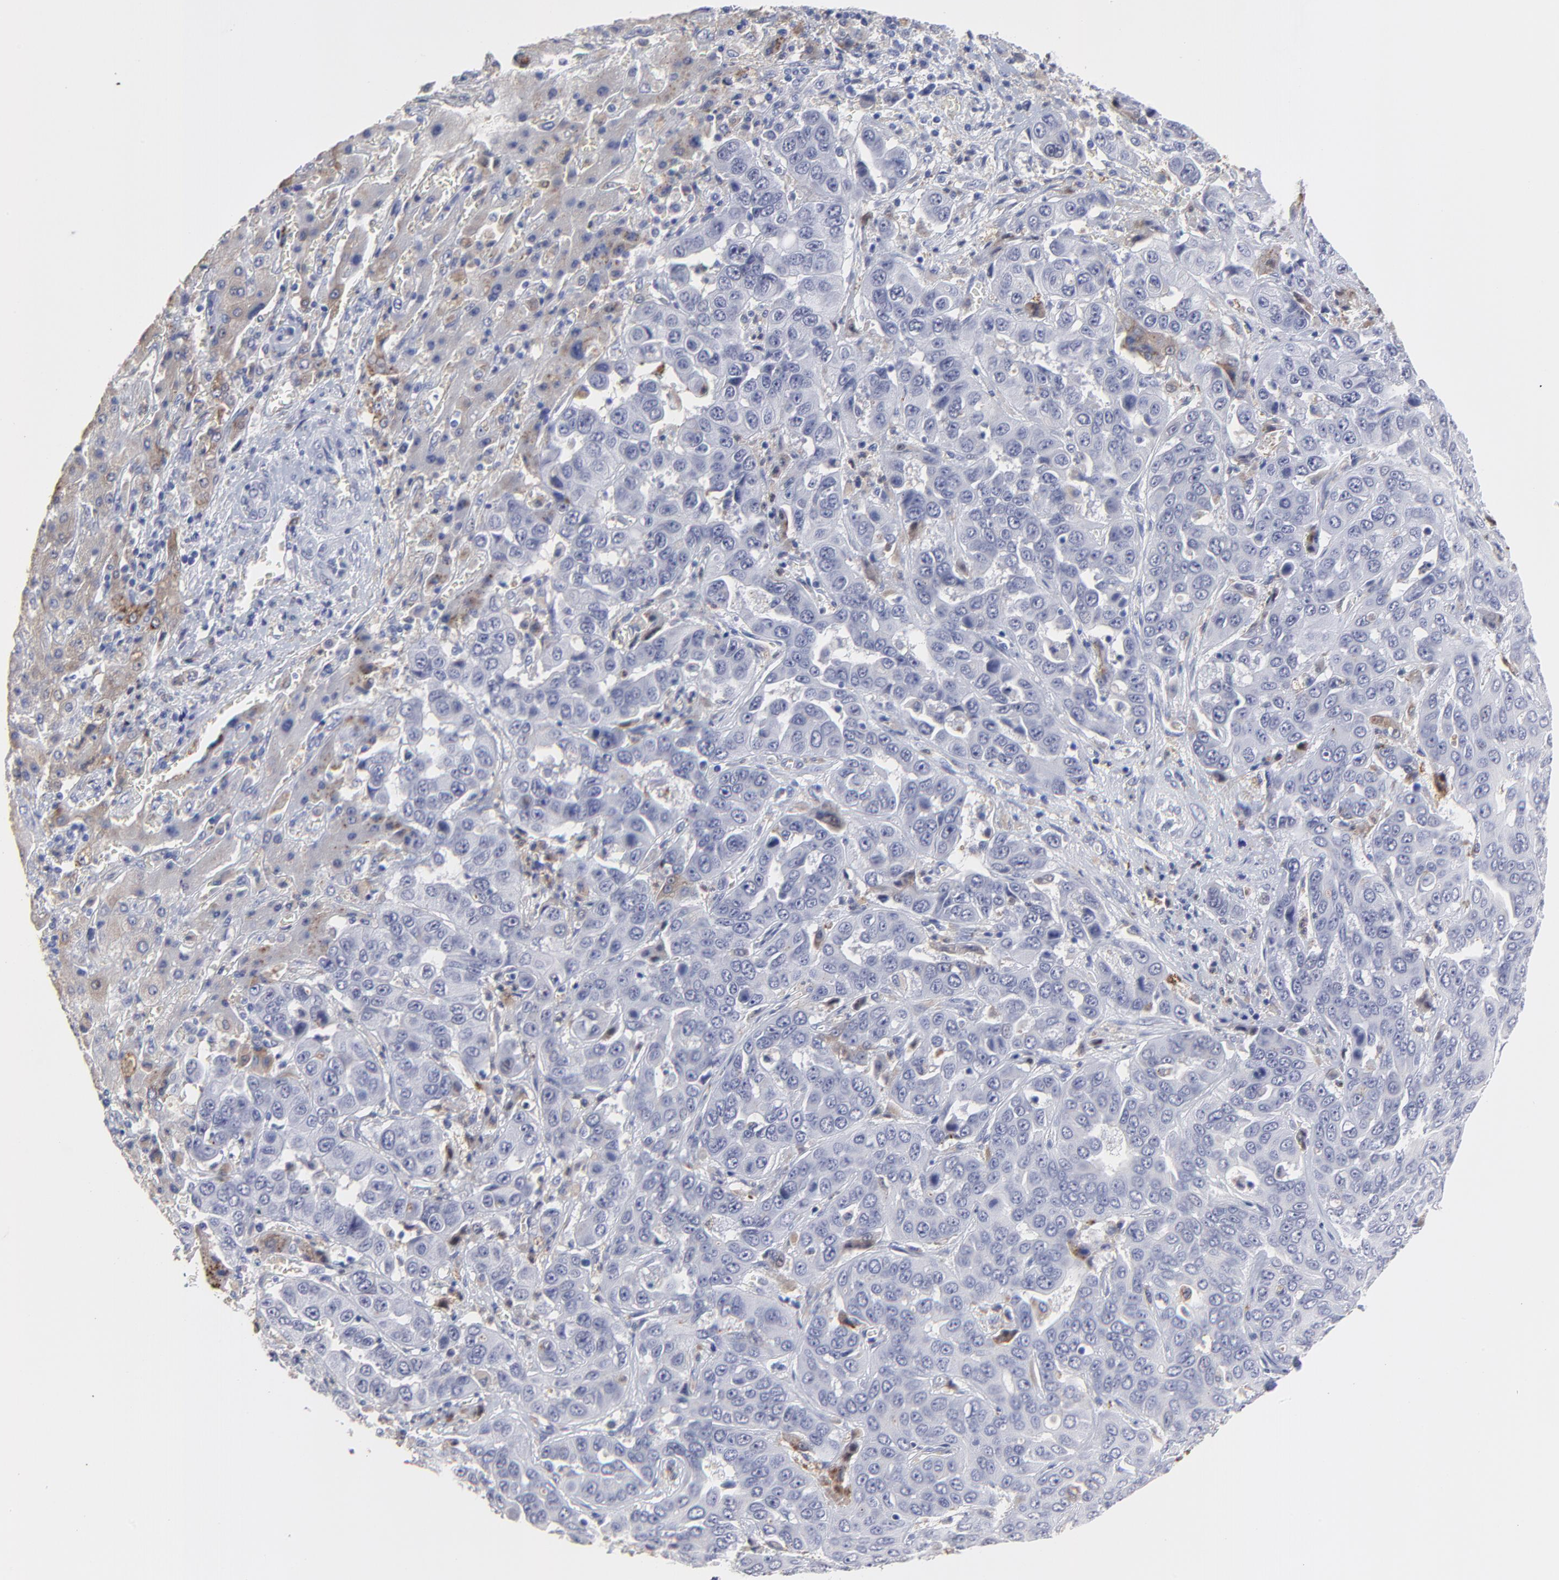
{"staining": {"intensity": "weak", "quantity": "<25%", "location": "cytoplasmic/membranous"}, "tissue": "liver cancer", "cell_type": "Tumor cells", "image_type": "cancer", "snomed": [{"axis": "morphology", "description": "Cholangiocarcinoma"}, {"axis": "topography", "description": "Liver"}], "caption": "Immunohistochemical staining of human liver cancer exhibits no significant expression in tumor cells. The staining was performed using DAB (3,3'-diaminobenzidine) to visualize the protein expression in brown, while the nuclei were stained in blue with hematoxylin (Magnification: 20x).", "gene": "SMARCA1", "patient": {"sex": "female", "age": 52}}